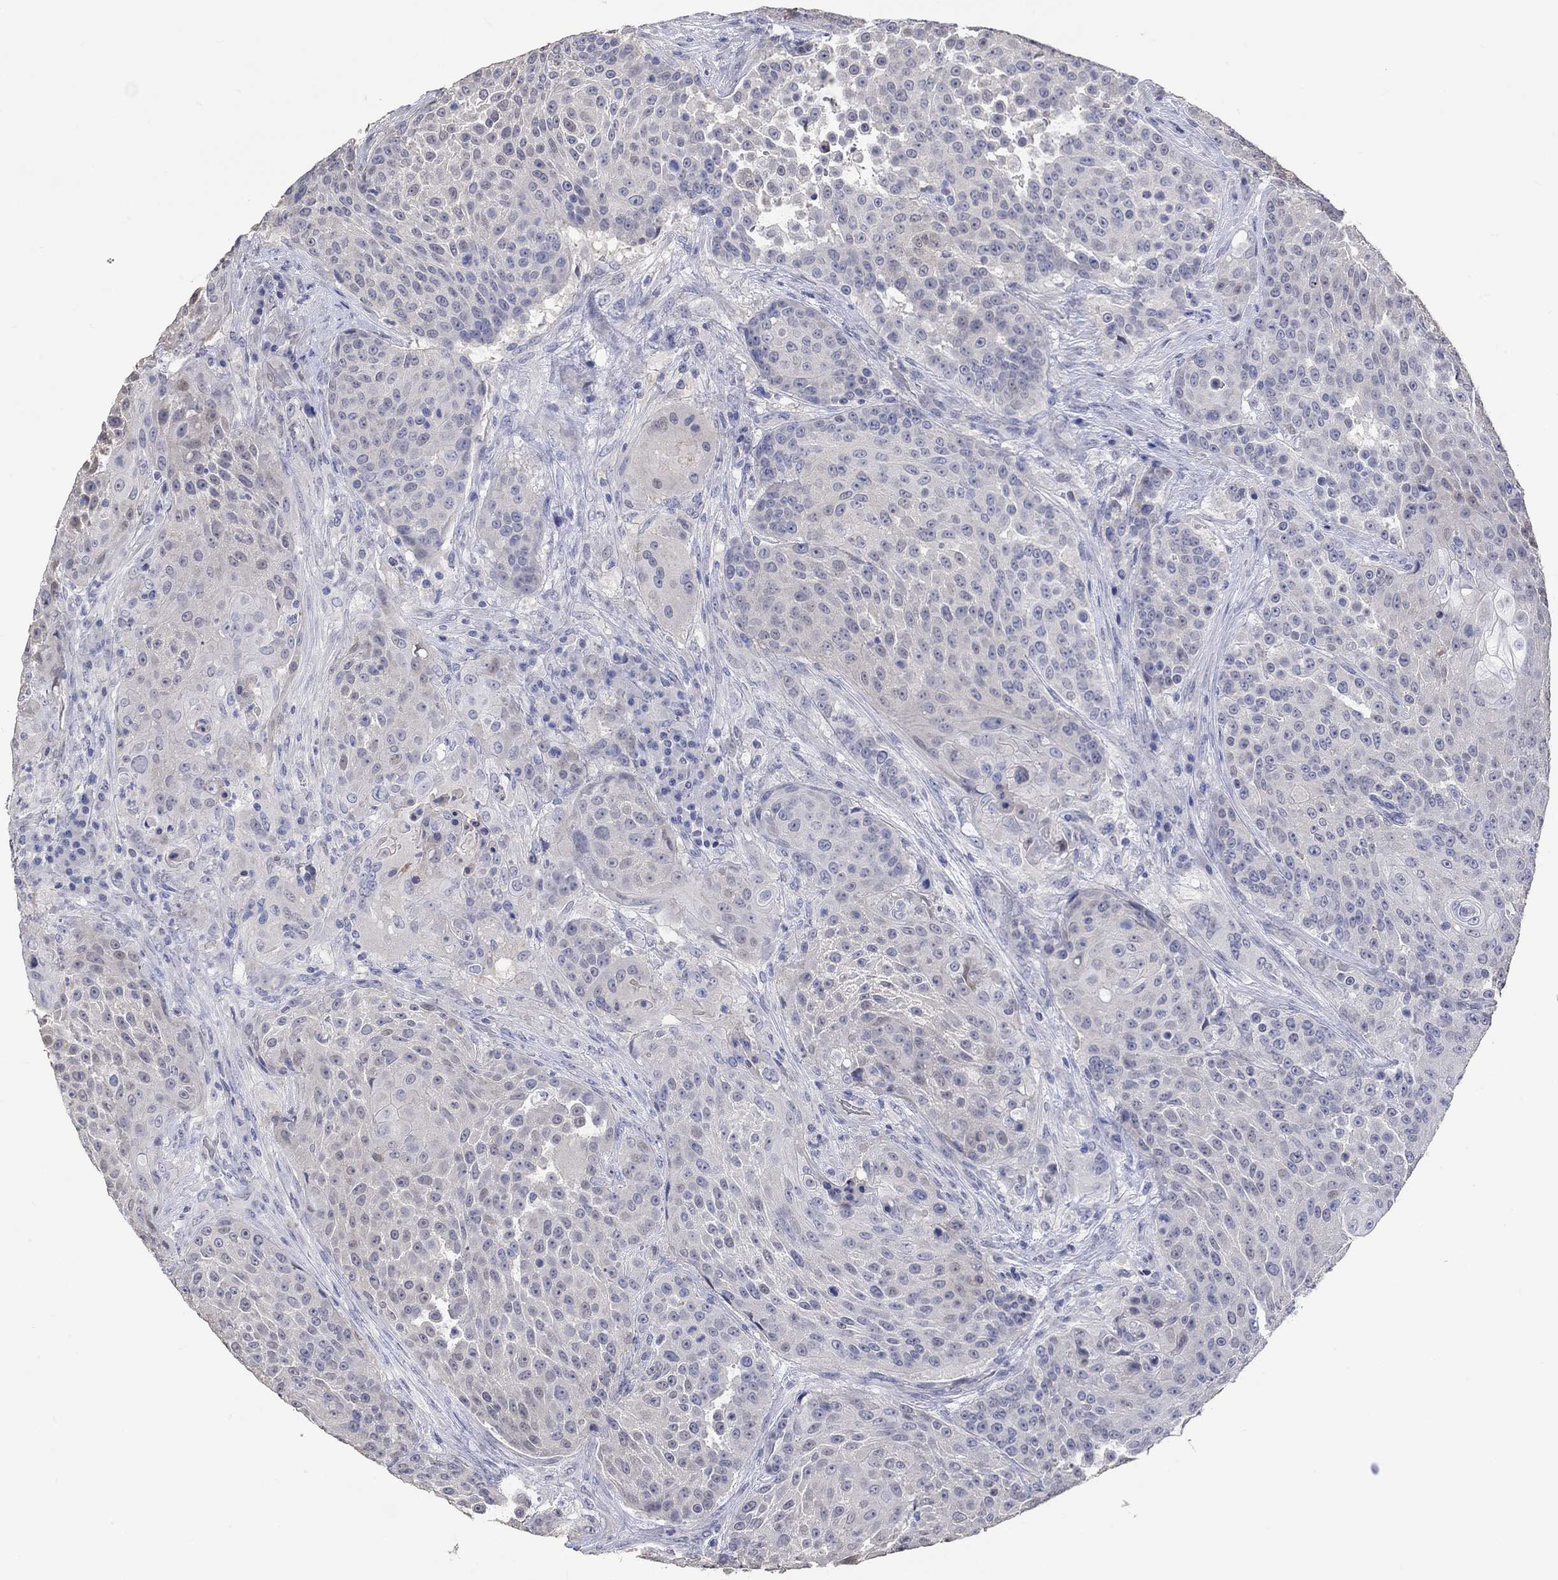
{"staining": {"intensity": "negative", "quantity": "none", "location": "none"}, "tissue": "urothelial cancer", "cell_type": "Tumor cells", "image_type": "cancer", "snomed": [{"axis": "morphology", "description": "Urothelial carcinoma, High grade"}, {"axis": "topography", "description": "Urinary bladder"}], "caption": "Immunohistochemistry micrograph of neoplastic tissue: human urothelial carcinoma (high-grade) stained with DAB (3,3'-diaminobenzidine) reveals no significant protein staining in tumor cells.", "gene": "PNMA5", "patient": {"sex": "female", "age": 63}}